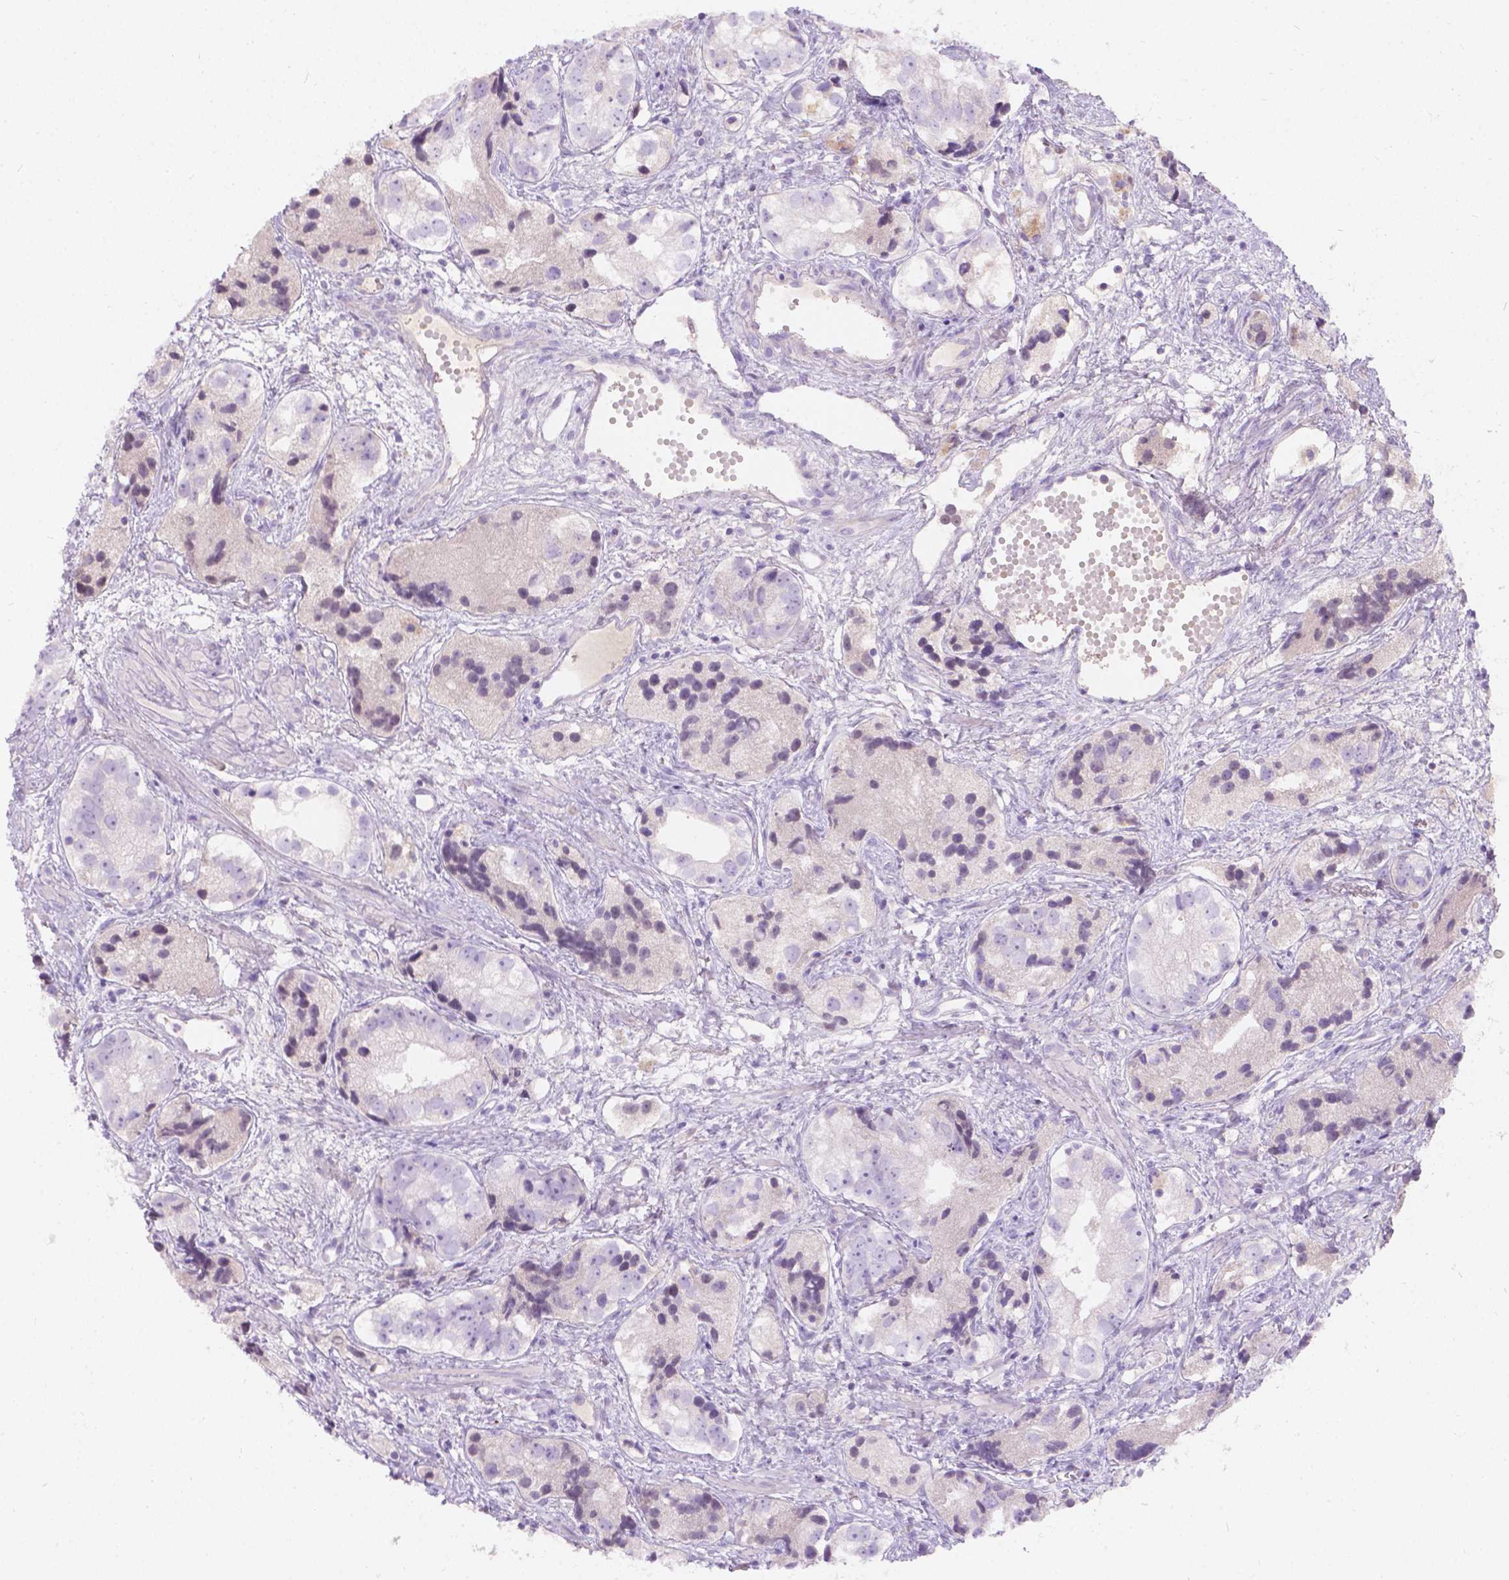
{"staining": {"intensity": "negative", "quantity": "none", "location": "none"}, "tissue": "prostate cancer", "cell_type": "Tumor cells", "image_type": "cancer", "snomed": [{"axis": "morphology", "description": "Adenocarcinoma, High grade"}, {"axis": "topography", "description": "Prostate"}], "caption": "IHC image of prostate high-grade adenocarcinoma stained for a protein (brown), which demonstrates no expression in tumor cells.", "gene": "GAL3ST2", "patient": {"sex": "male", "age": 68}}